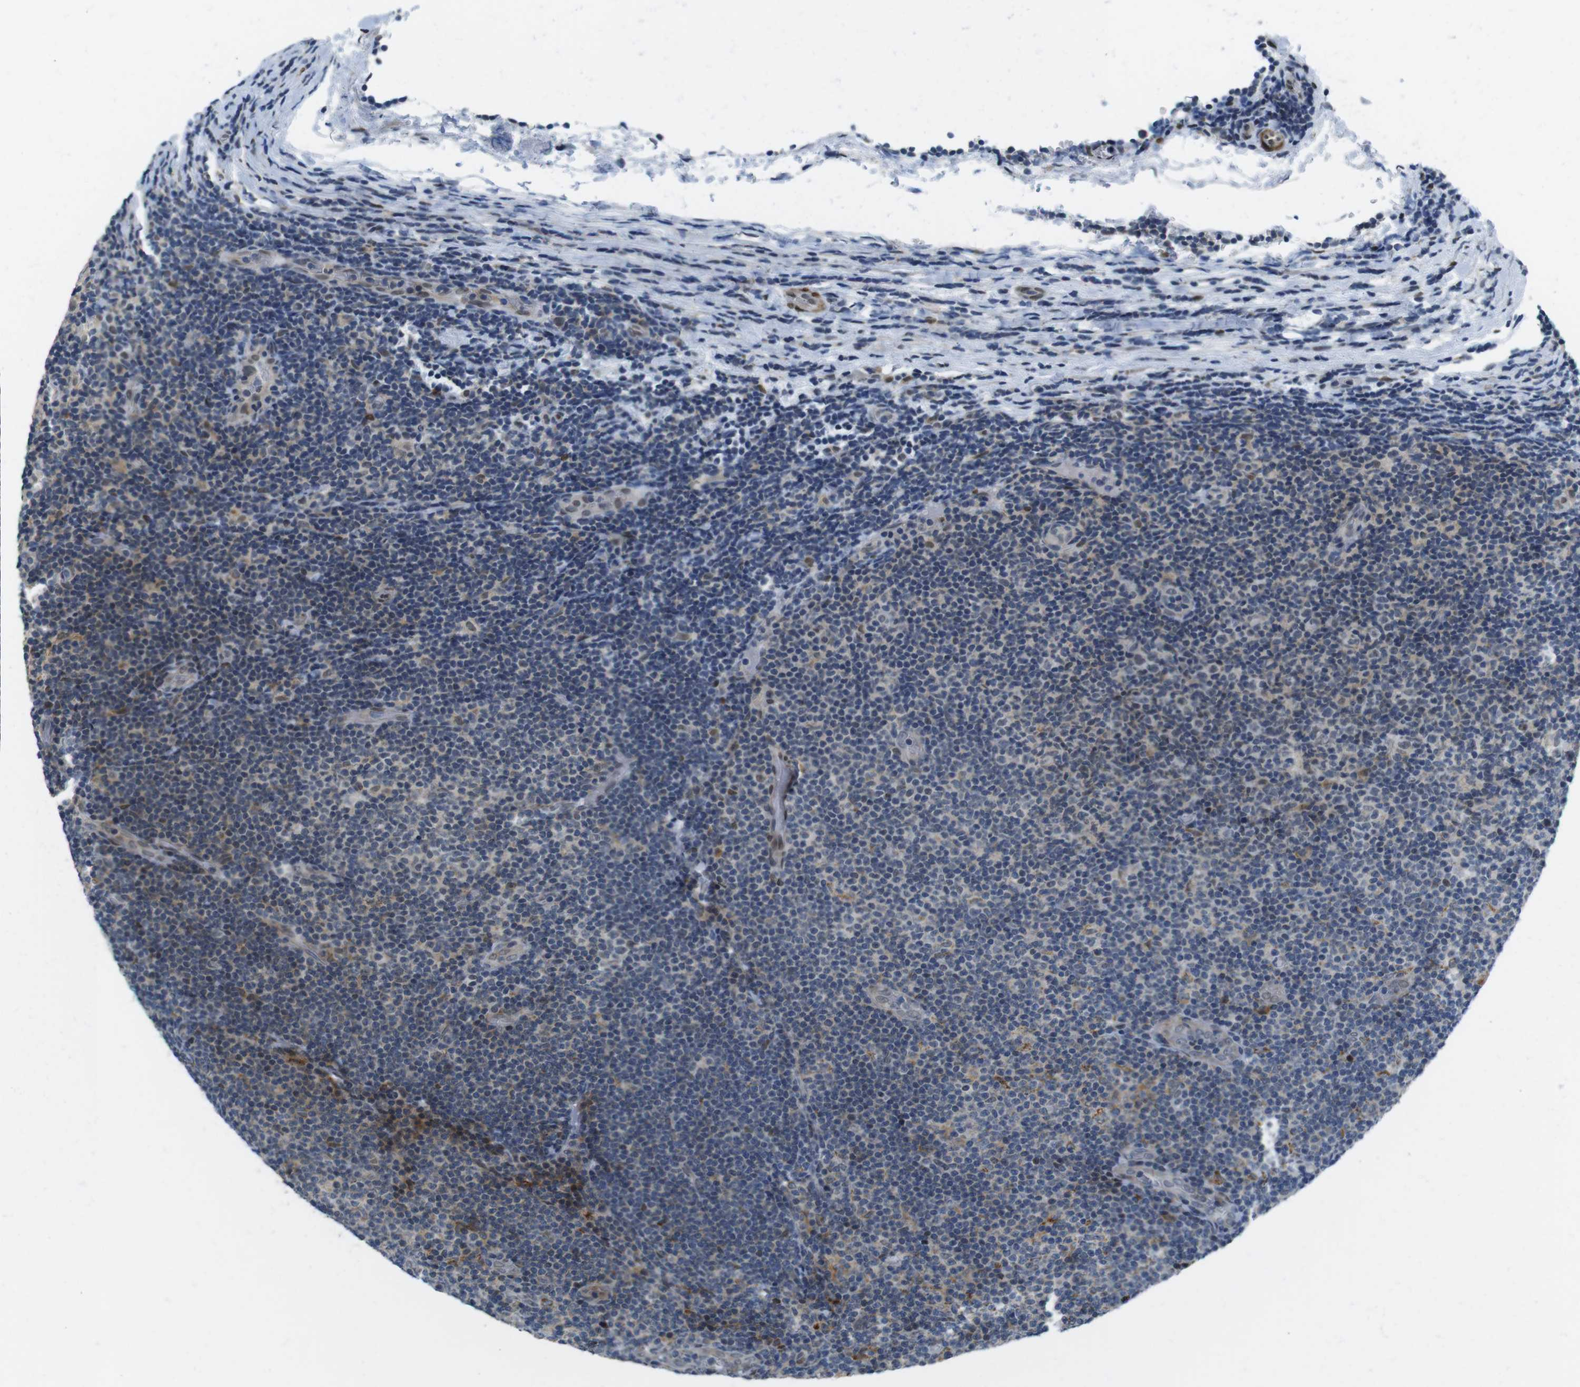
{"staining": {"intensity": "weak", "quantity": "<25%", "location": "cytoplasmic/membranous"}, "tissue": "lymphoma", "cell_type": "Tumor cells", "image_type": "cancer", "snomed": [{"axis": "morphology", "description": "Malignant lymphoma, non-Hodgkin's type, Low grade"}, {"axis": "topography", "description": "Lymph node"}], "caption": "A high-resolution image shows immunohistochemistry (IHC) staining of lymphoma, which reveals no significant staining in tumor cells.", "gene": "USP7", "patient": {"sex": "male", "age": 83}}